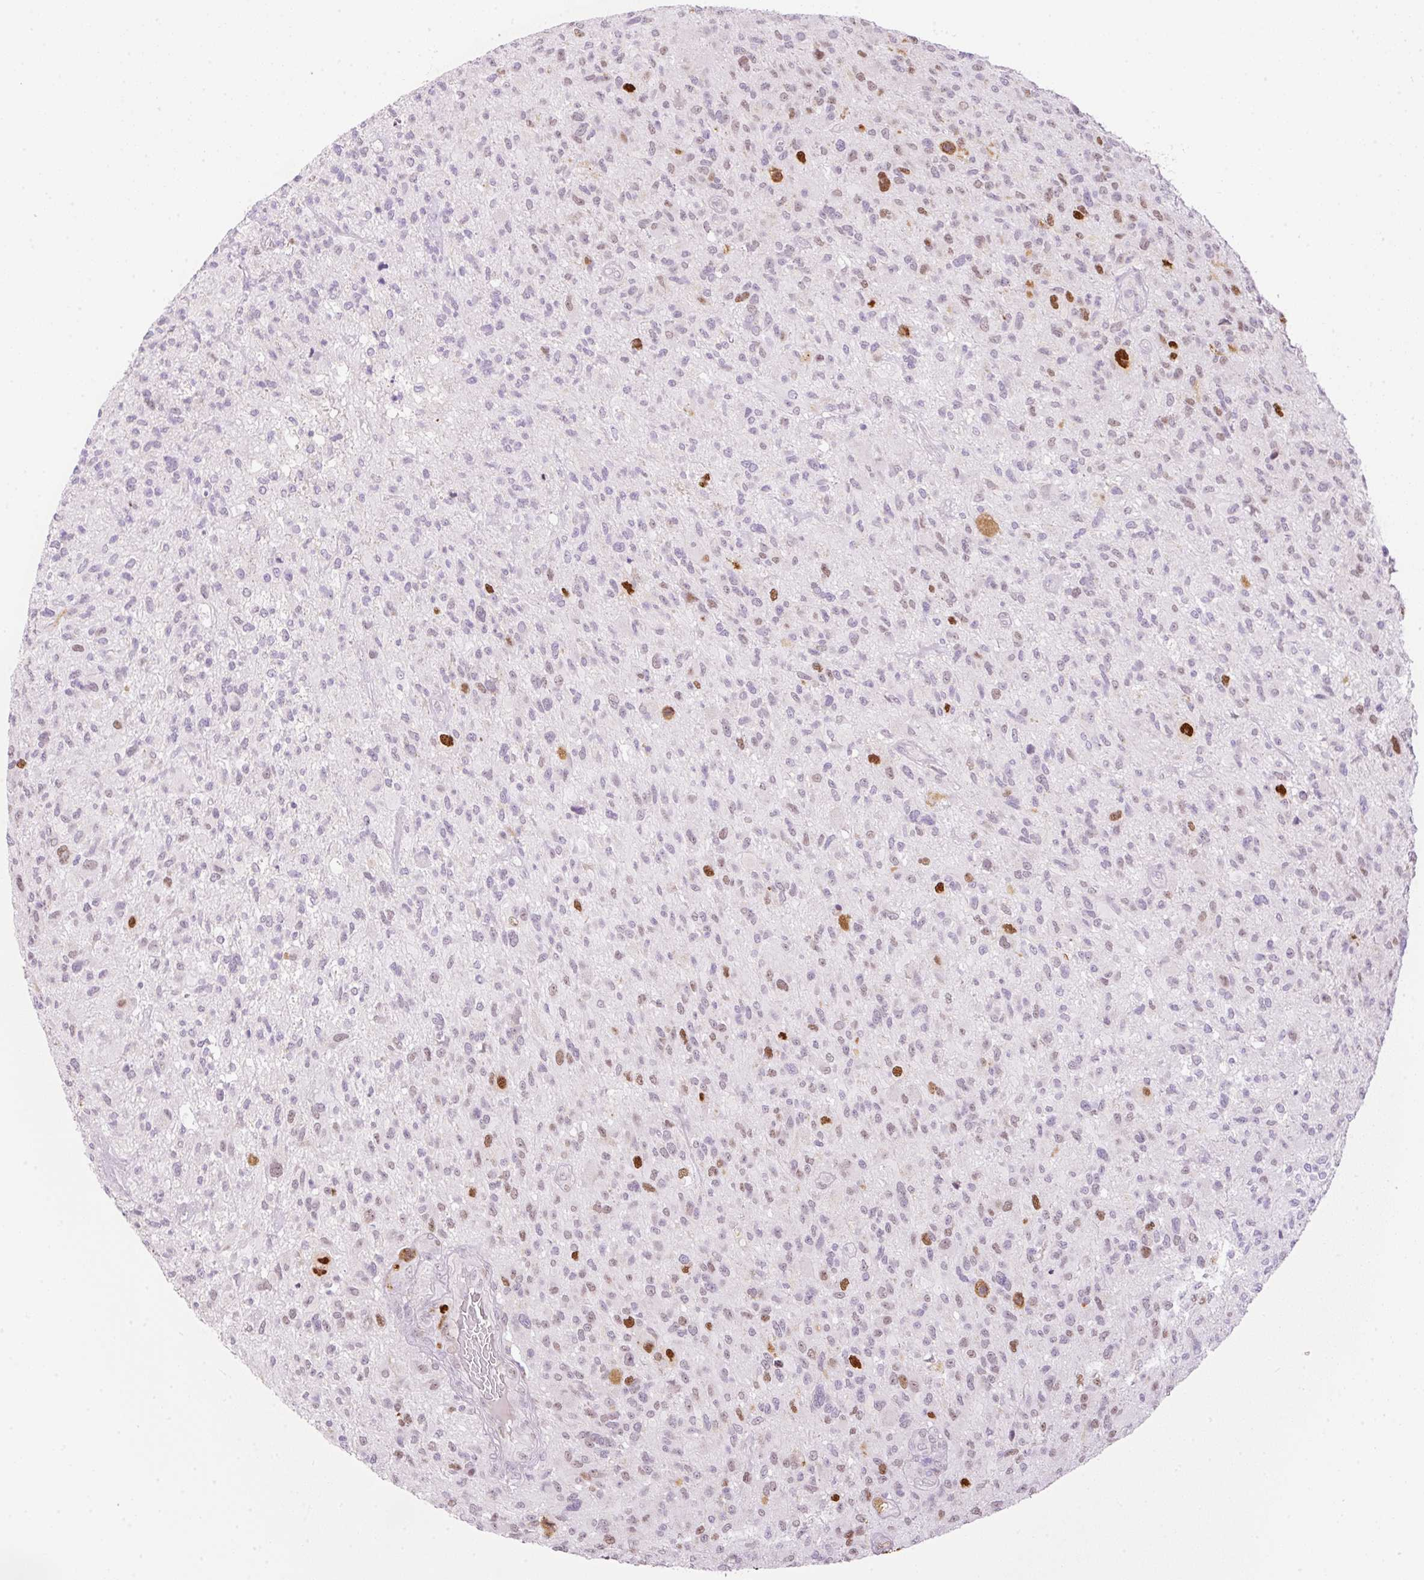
{"staining": {"intensity": "strong", "quantity": "<25%", "location": "nuclear"}, "tissue": "glioma", "cell_type": "Tumor cells", "image_type": "cancer", "snomed": [{"axis": "morphology", "description": "Glioma, malignant, High grade"}, {"axis": "topography", "description": "Brain"}], "caption": "Approximately <25% of tumor cells in human glioma demonstrate strong nuclear protein expression as visualized by brown immunohistochemical staining.", "gene": "KPNA2", "patient": {"sex": "male", "age": 47}}